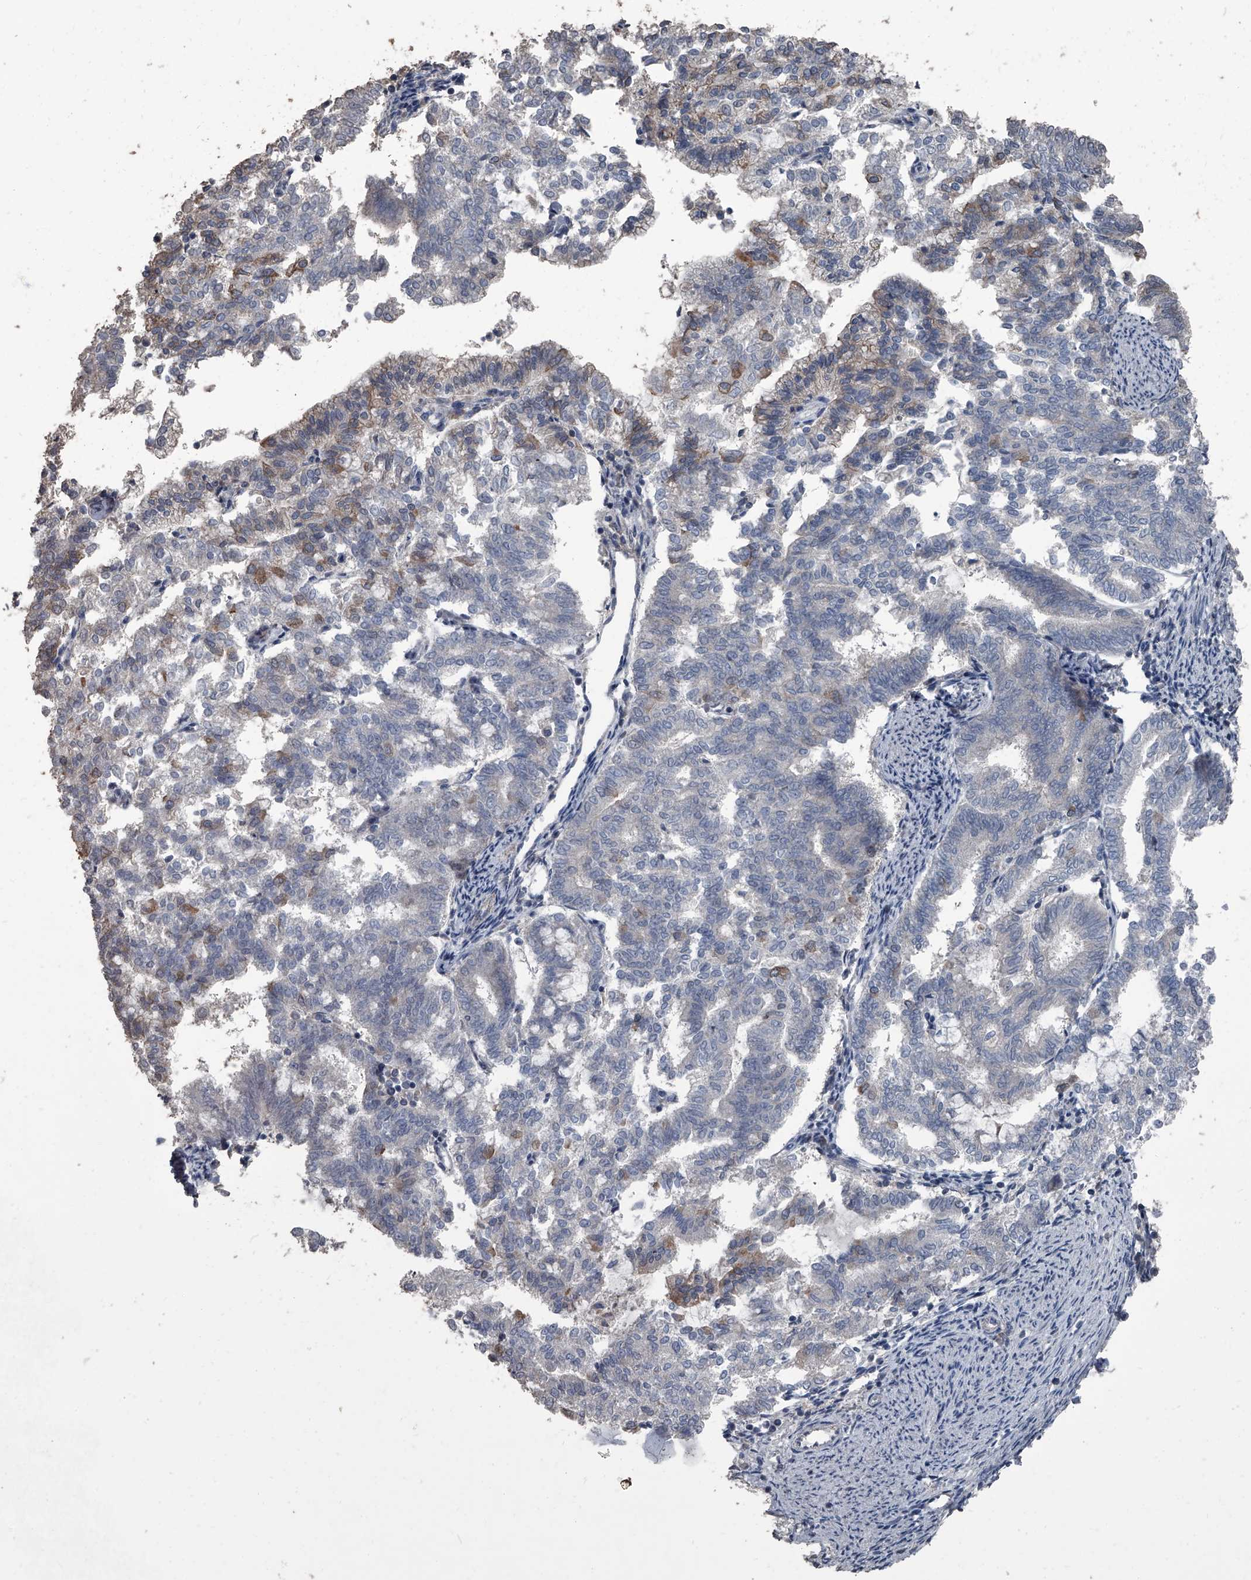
{"staining": {"intensity": "negative", "quantity": "none", "location": "none"}, "tissue": "endometrial cancer", "cell_type": "Tumor cells", "image_type": "cancer", "snomed": [{"axis": "morphology", "description": "Adenocarcinoma, NOS"}, {"axis": "topography", "description": "Endometrium"}], "caption": "This is a histopathology image of immunohistochemistry staining of endometrial adenocarcinoma, which shows no staining in tumor cells. The staining was performed using DAB to visualize the protein expression in brown, while the nuclei were stained in blue with hematoxylin (Magnification: 20x).", "gene": "OARD1", "patient": {"sex": "female", "age": 79}}